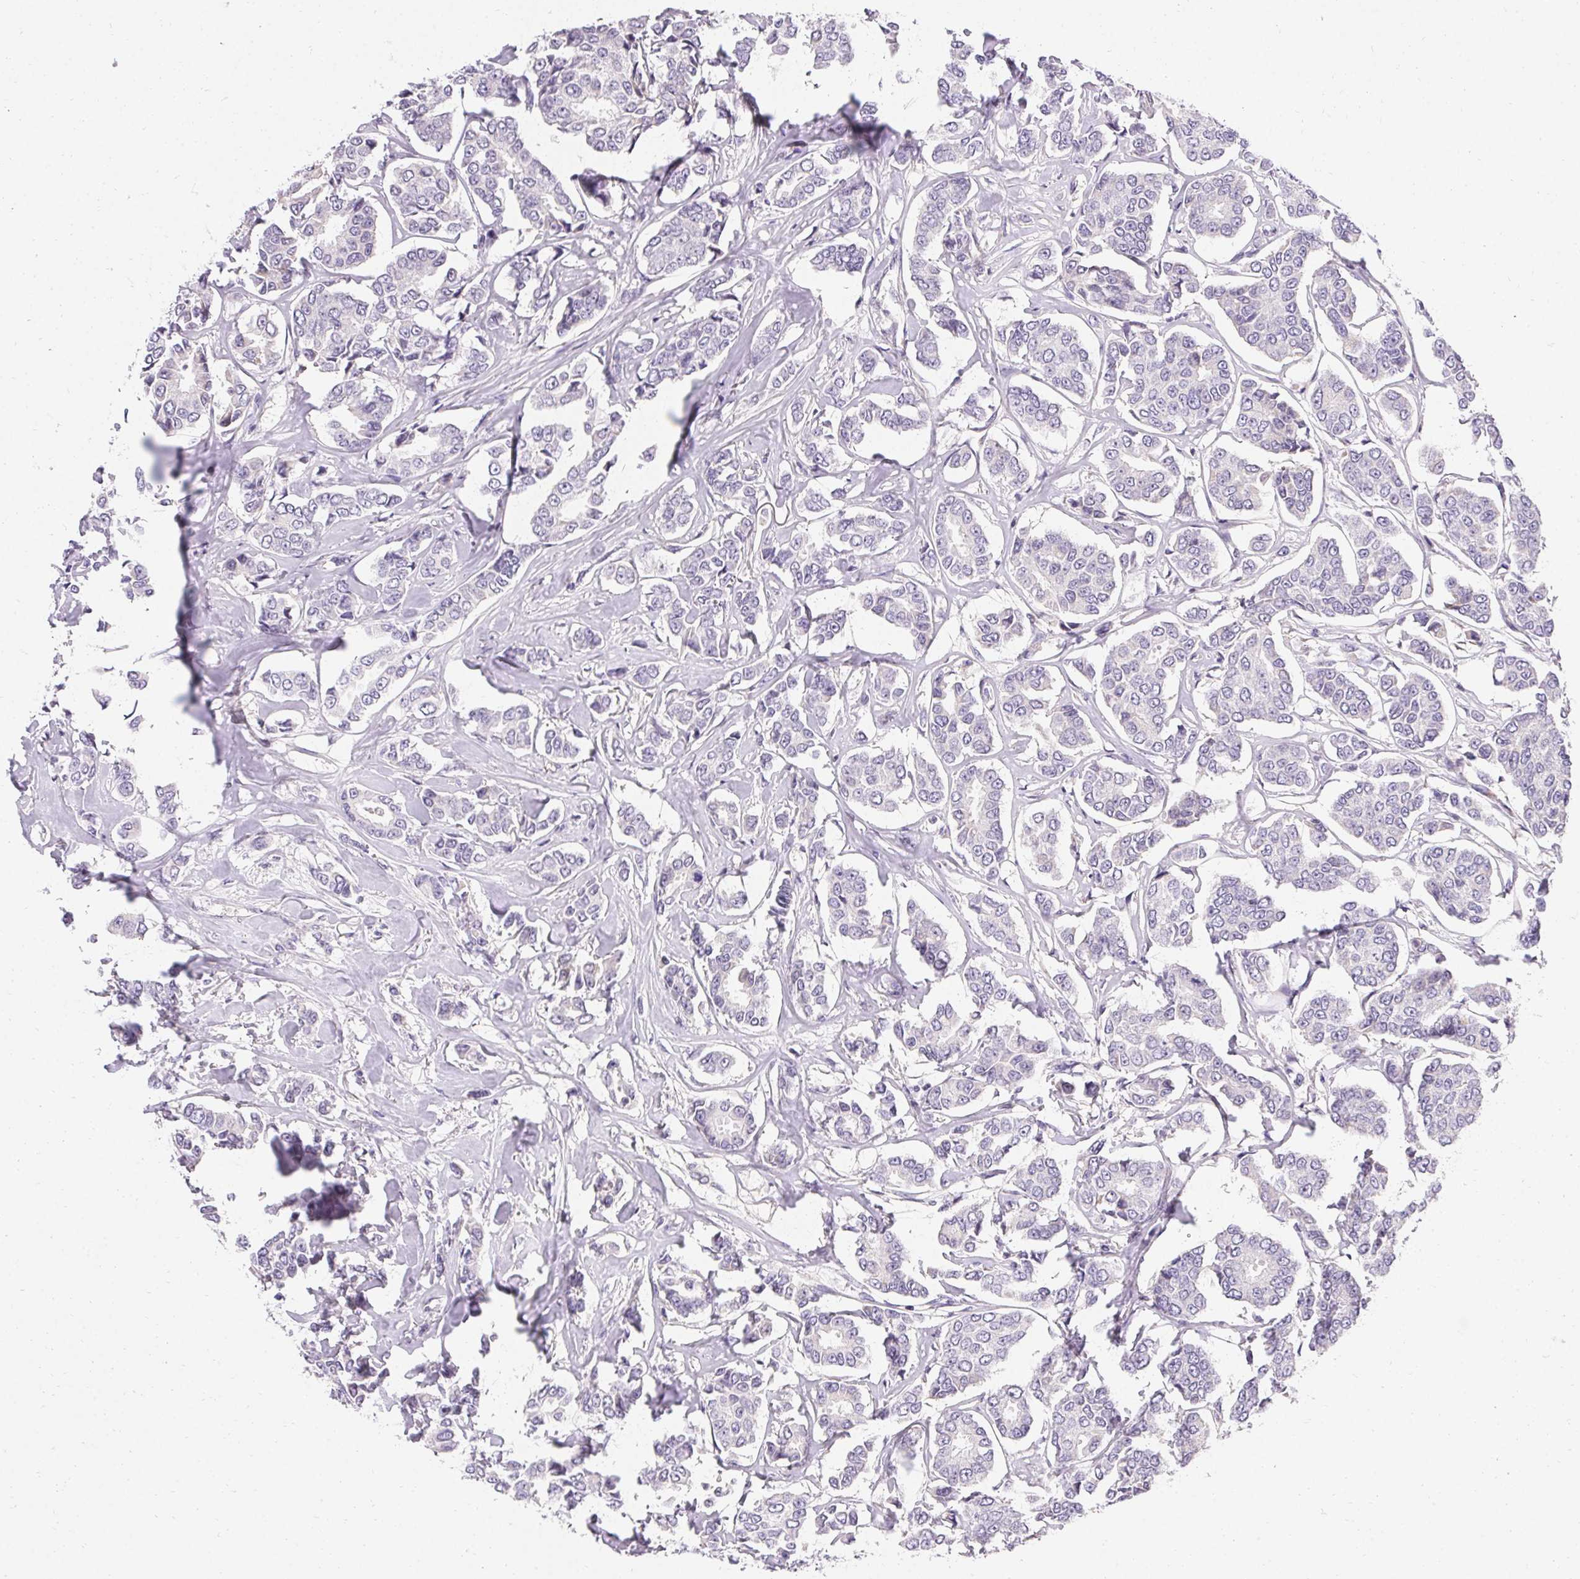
{"staining": {"intensity": "negative", "quantity": "none", "location": "none"}, "tissue": "breast cancer", "cell_type": "Tumor cells", "image_type": "cancer", "snomed": [{"axis": "morphology", "description": "Duct carcinoma"}, {"axis": "topography", "description": "Breast"}], "caption": "The micrograph reveals no significant expression in tumor cells of breast cancer.", "gene": "TRIP13", "patient": {"sex": "female", "age": 94}}